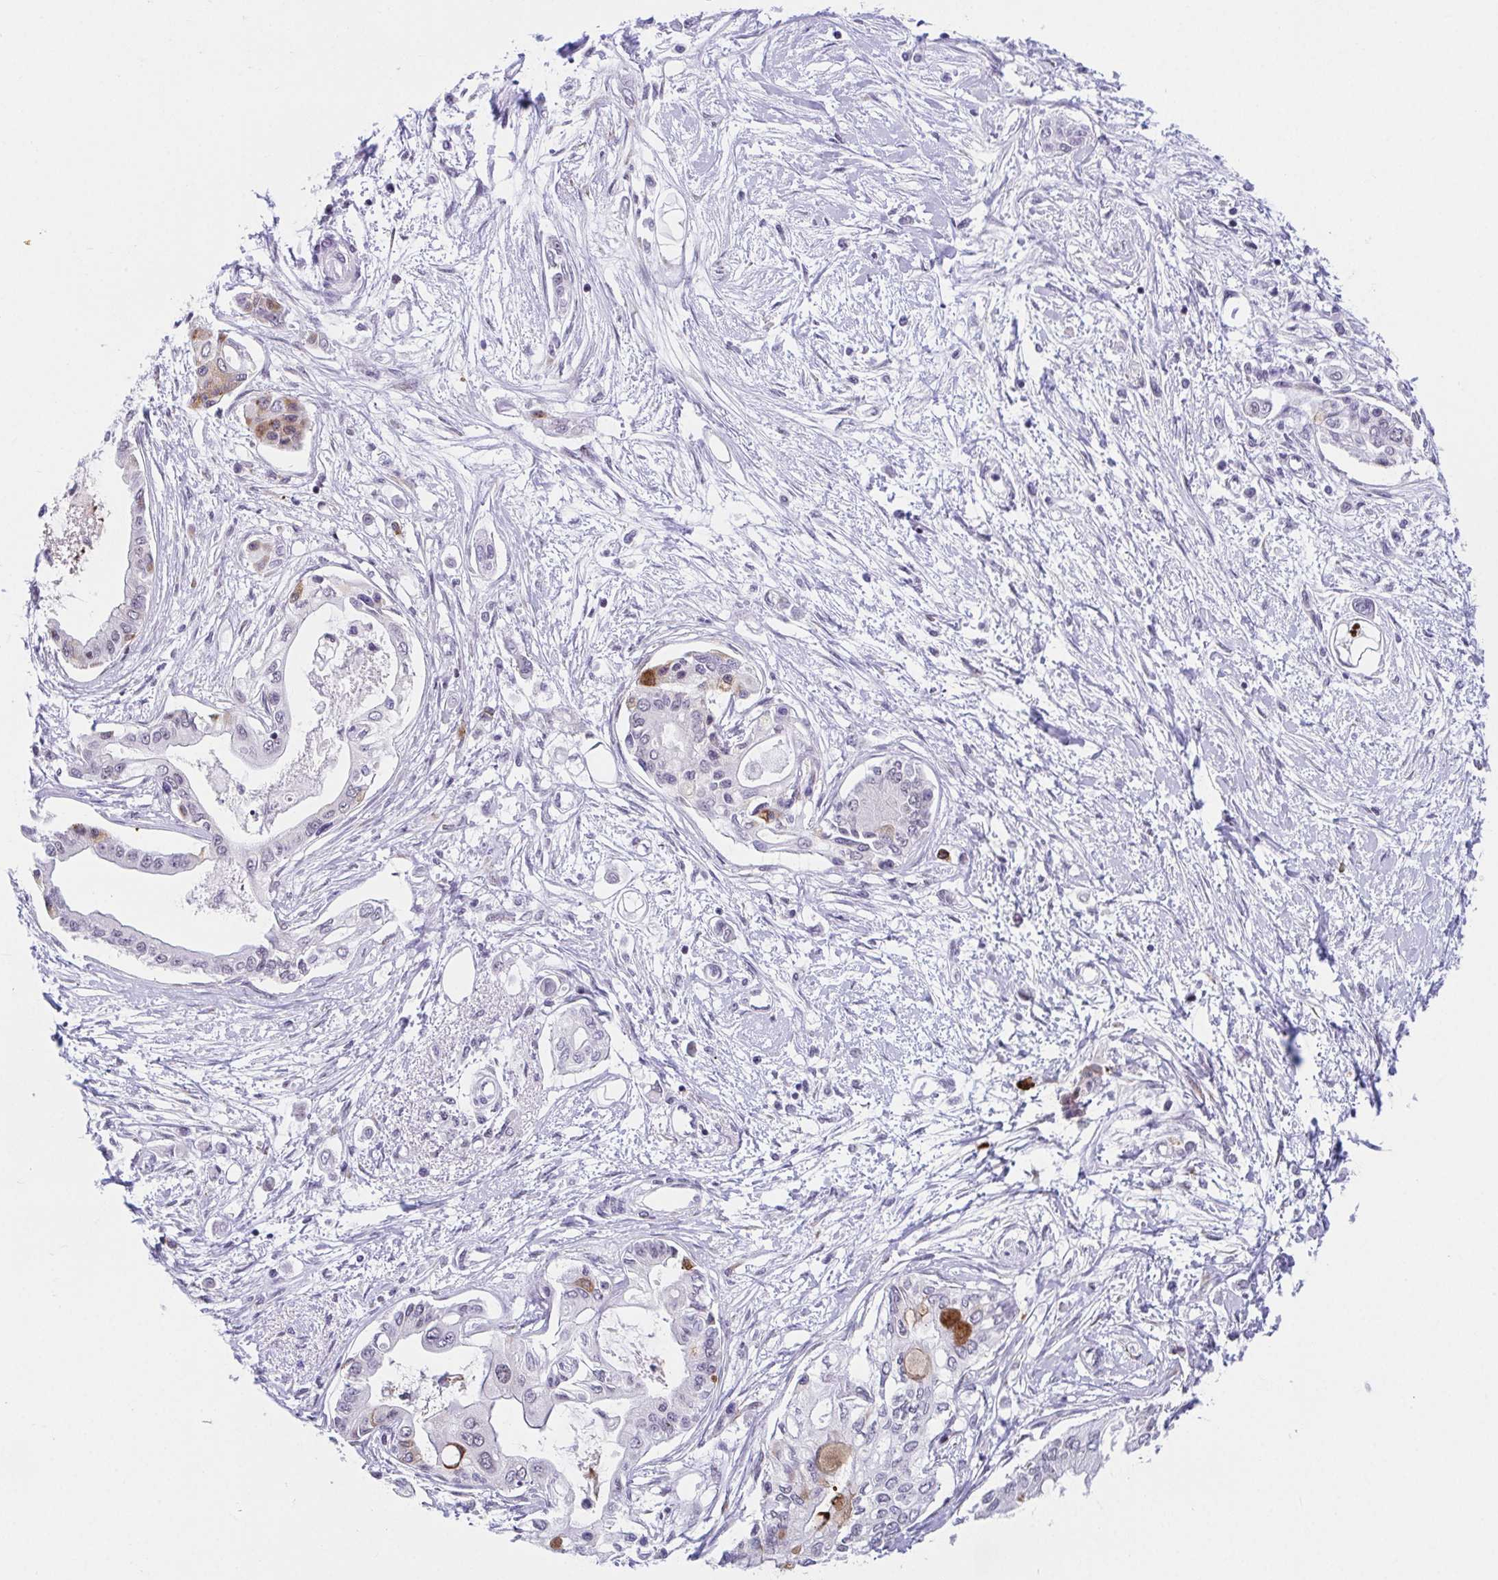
{"staining": {"intensity": "strong", "quantity": "<25%", "location": "cytoplasmic/membranous"}, "tissue": "pancreatic cancer", "cell_type": "Tumor cells", "image_type": "cancer", "snomed": [{"axis": "morphology", "description": "Adenocarcinoma, NOS"}, {"axis": "topography", "description": "Pancreas"}], "caption": "A brown stain labels strong cytoplasmic/membranous positivity of a protein in human pancreatic cancer (adenocarcinoma) tumor cells.", "gene": "WDR72", "patient": {"sex": "female", "age": 77}}